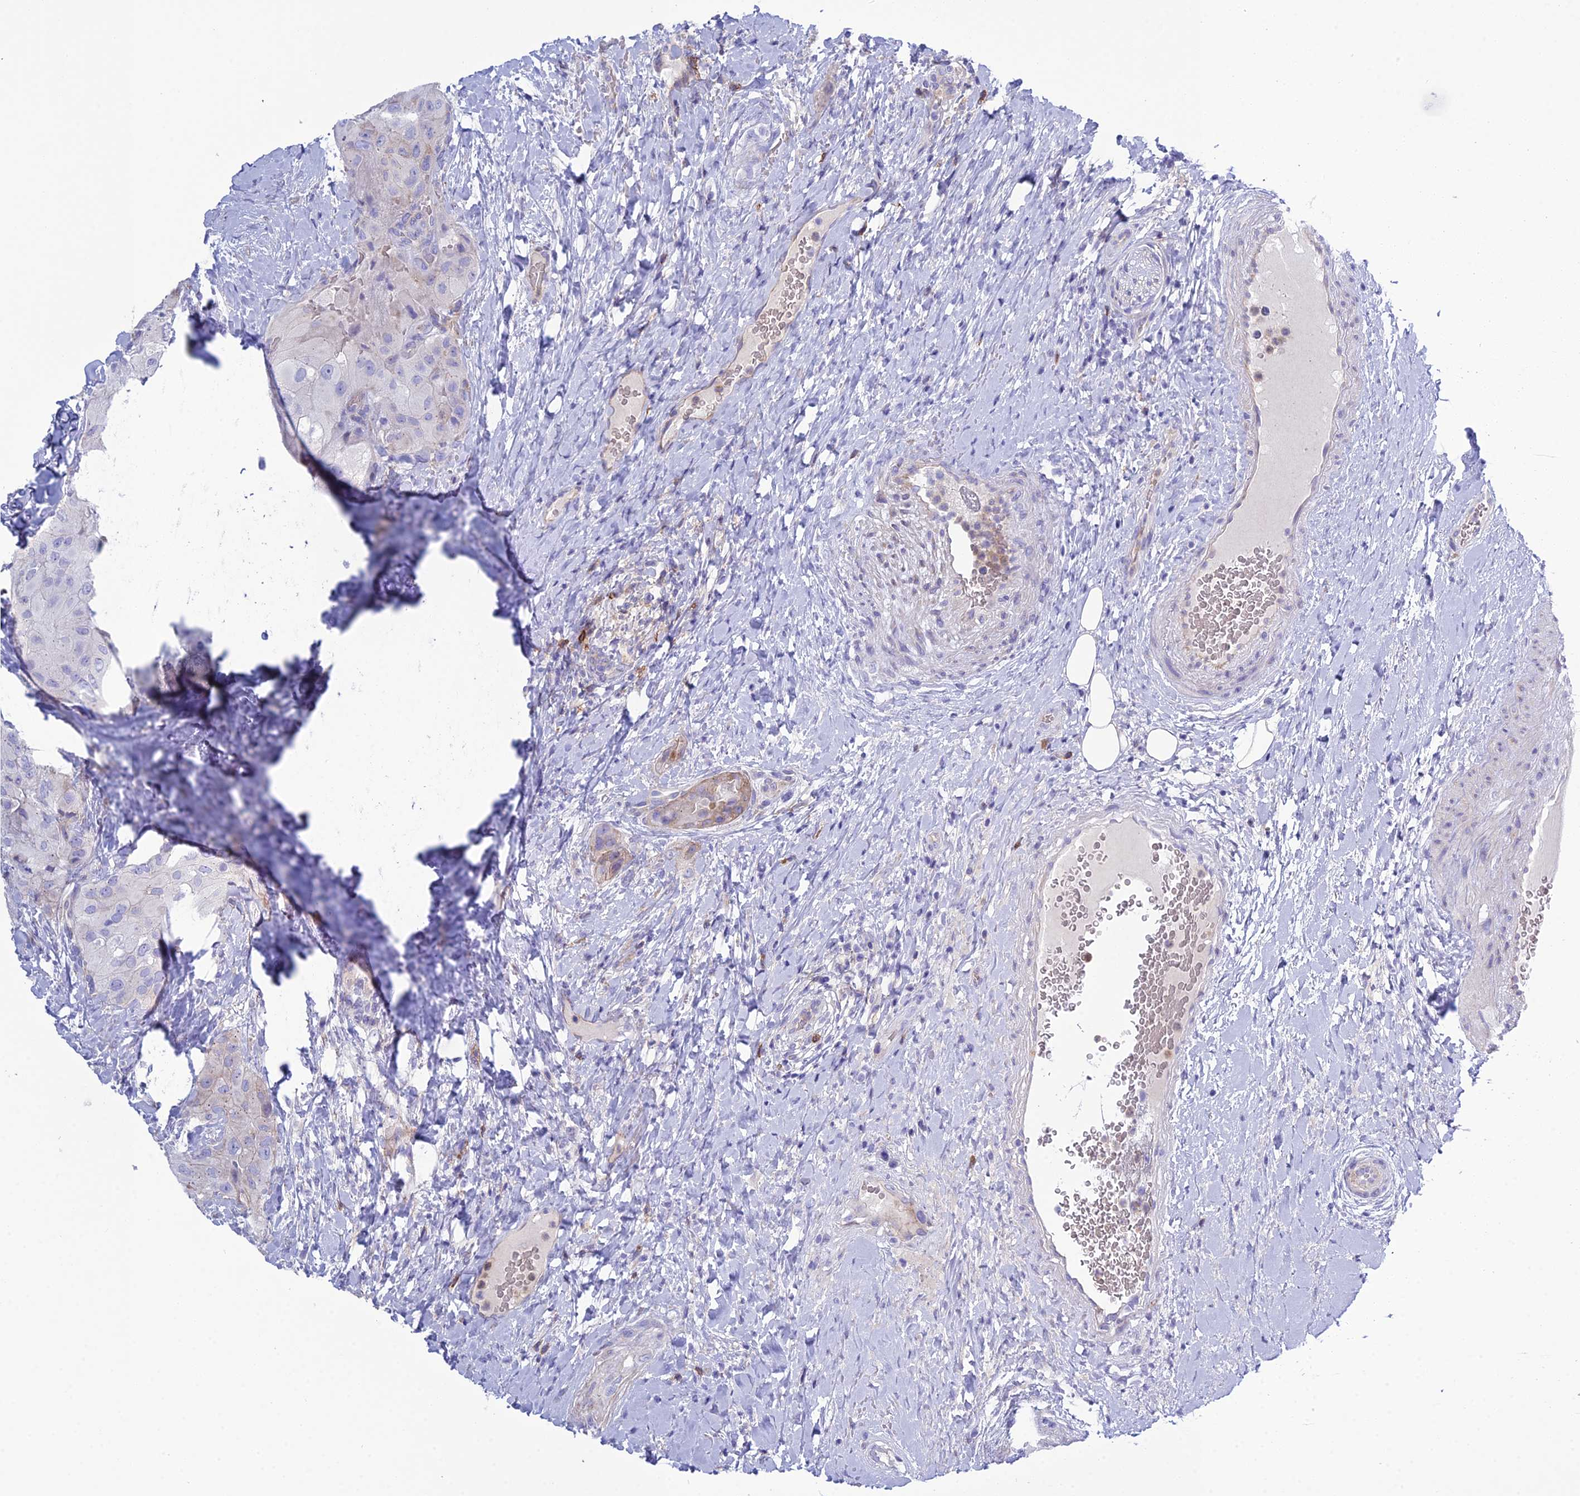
{"staining": {"intensity": "negative", "quantity": "none", "location": "none"}, "tissue": "thyroid cancer", "cell_type": "Tumor cells", "image_type": "cancer", "snomed": [{"axis": "morphology", "description": "Normal tissue, NOS"}, {"axis": "morphology", "description": "Papillary adenocarcinoma, NOS"}, {"axis": "topography", "description": "Thyroid gland"}], "caption": "This histopathology image is of thyroid cancer (papillary adenocarcinoma) stained with immunohistochemistry (IHC) to label a protein in brown with the nuclei are counter-stained blue. There is no expression in tumor cells.", "gene": "OR1Q1", "patient": {"sex": "female", "age": 59}}